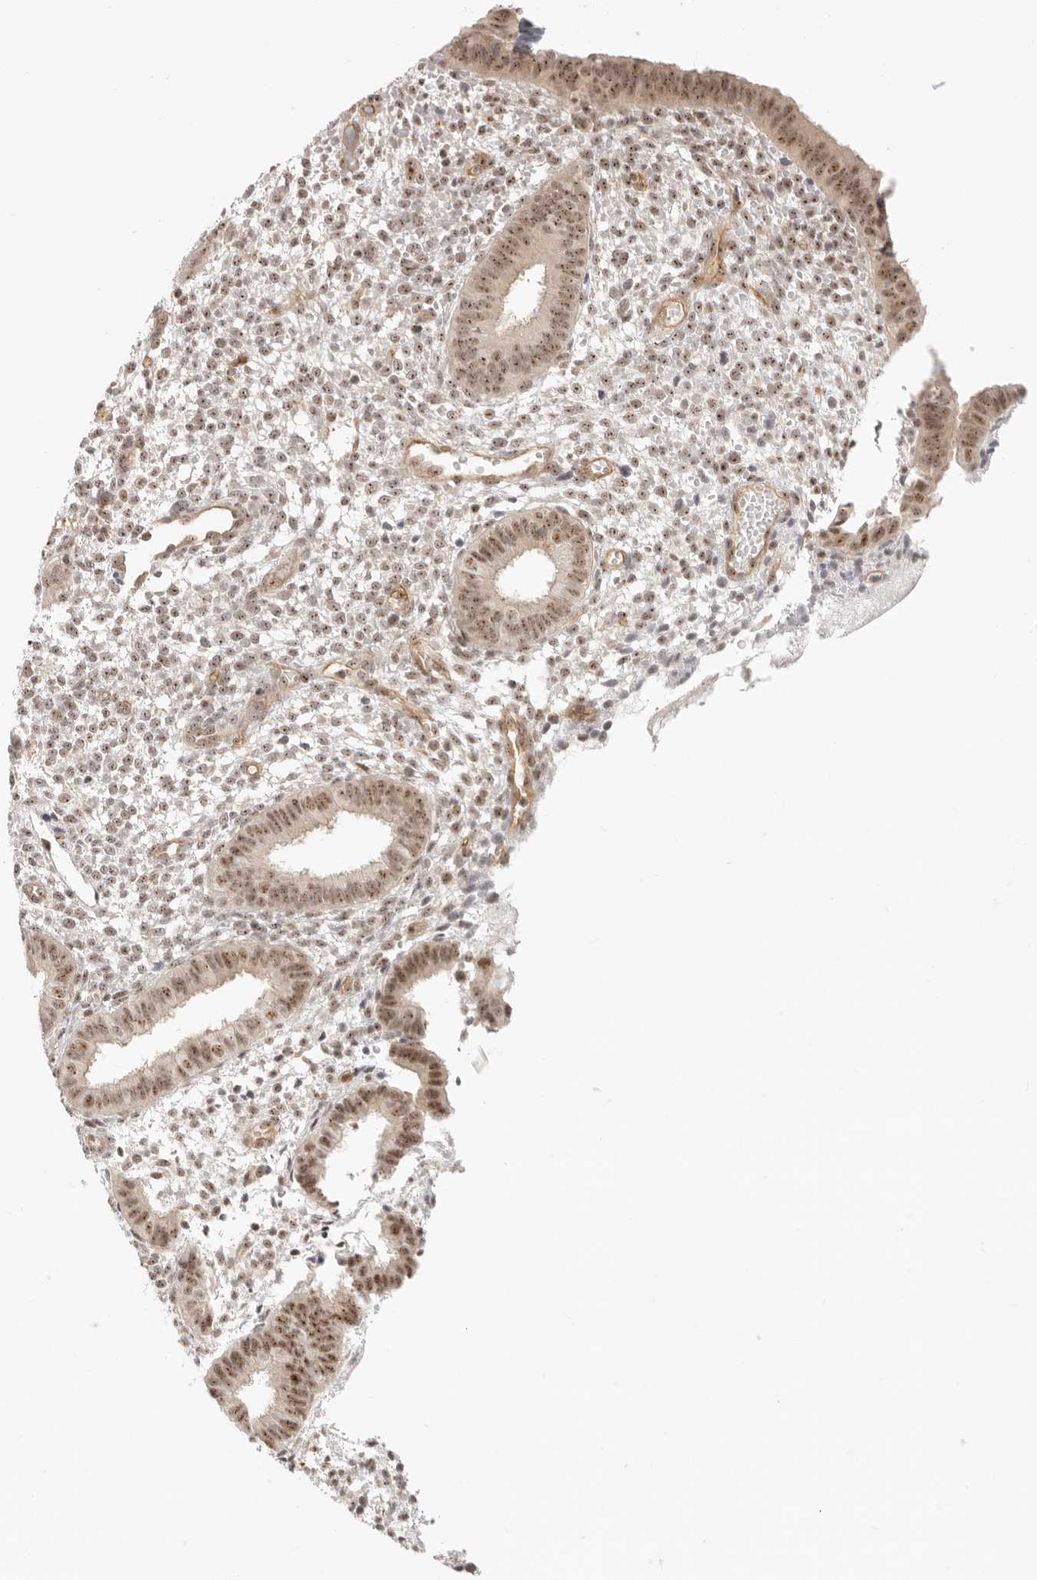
{"staining": {"intensity": "weak", "quantity": "25%-75%", "location": "nuclear"}, "tissue": "endometrium", "cell_type": "Cells in endometrial stroma", "image_type": "normal", "snomed": [{"axis": "morphology", "description": "Normal tissue, NOS"}, {"axis": "topography", "description": "Endometrium"}], "caption": "Normal endometrium was stained to show a protein in brown. There is low levels of weak nuclear positivity in approximately 25%-75% of cells in endometrial stroma. (DAB = brown stain, brightfield microscopy at high magnification).", "gene": "BAP1", "patient": {"sex": "female", "age": 46}}